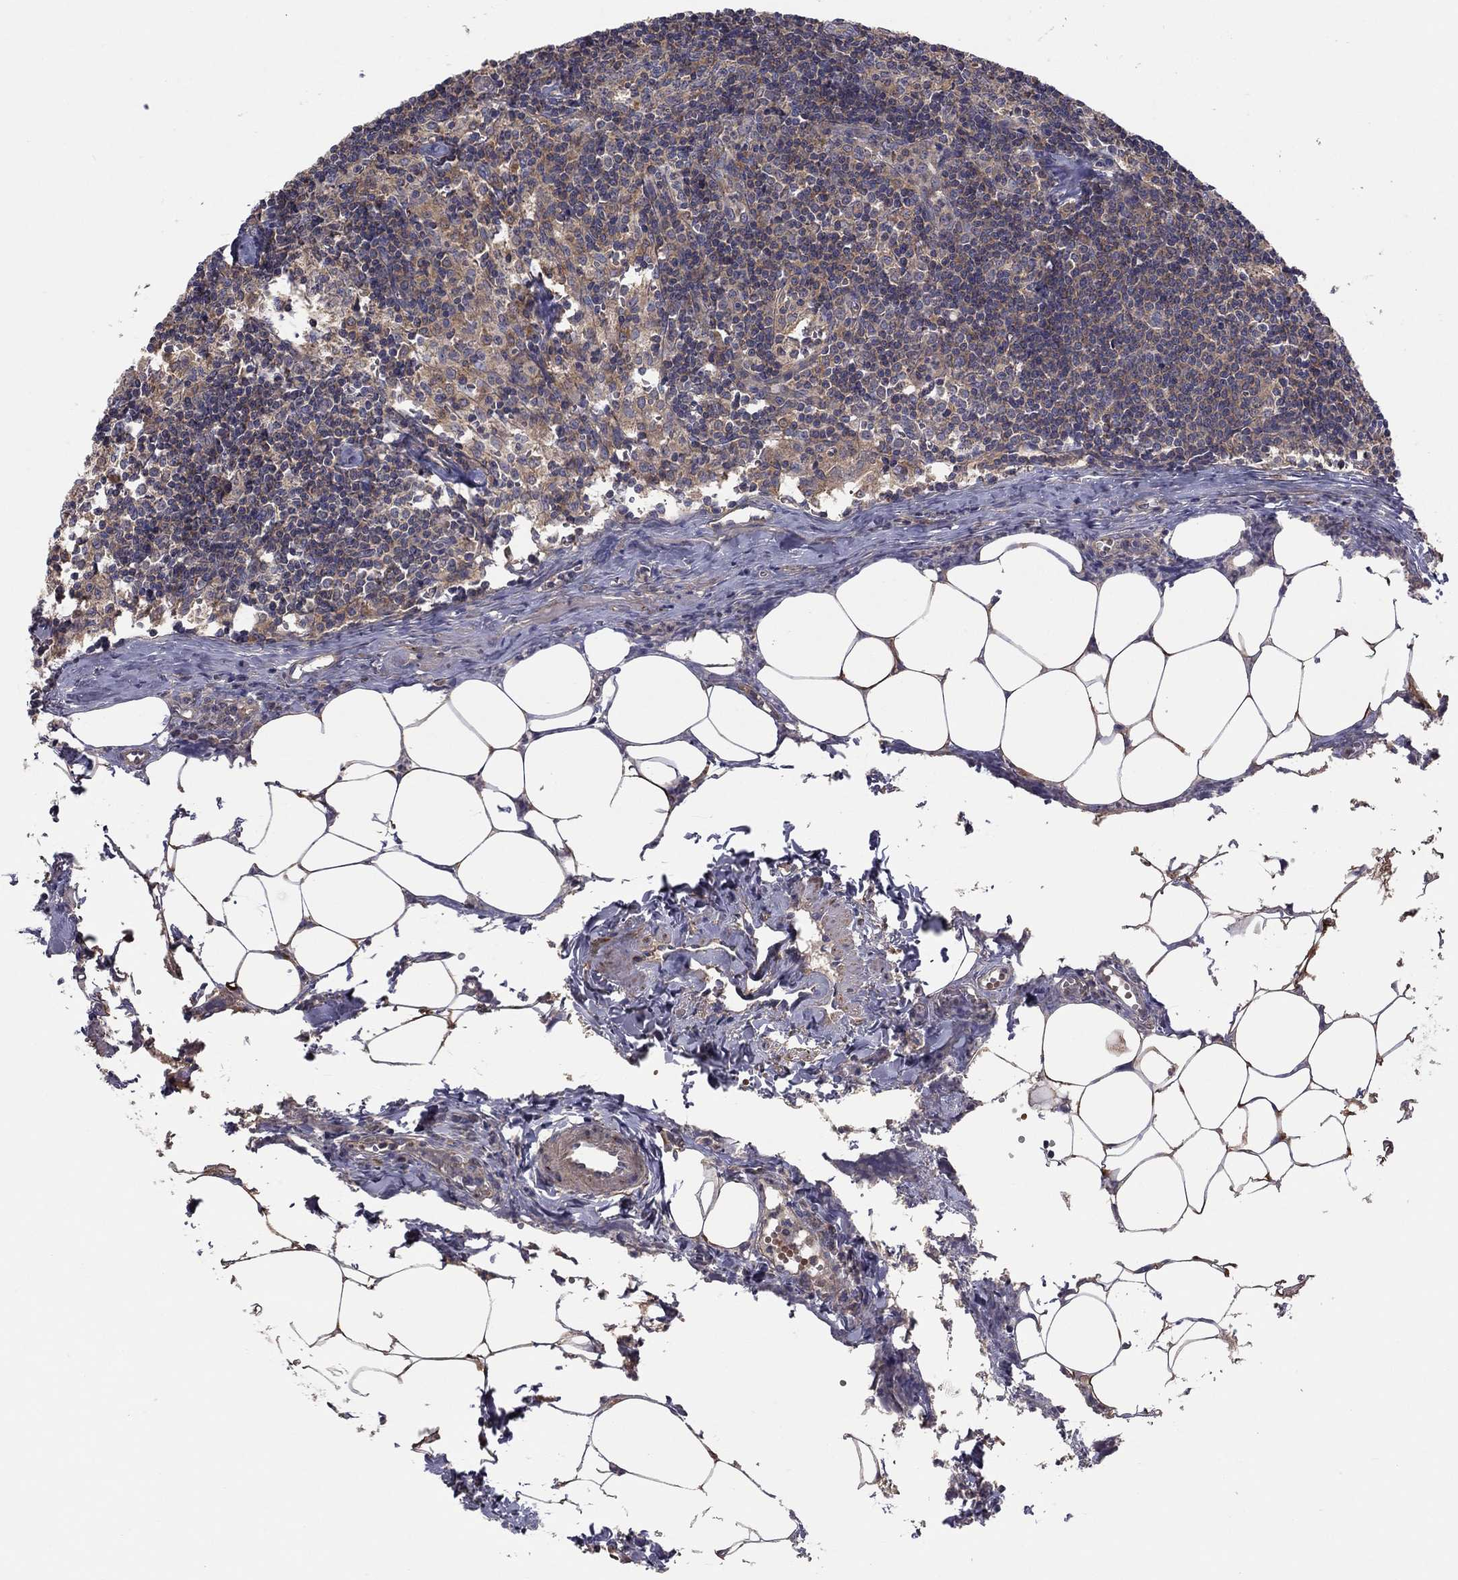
{"staining": {"intensity": "weak", "quantity": "<25%", "location": "cytoplasmic/membranous"}, "tissue": "lymph node", "cell_type": "Non-germinal center cells", "image_type": "normal", "snomed": [{"axis": "morphology", "description": "Normal tissue, NOS"}, {"axis": "topography", "description": "Lymph node"}], "caption": "Immunohistochemistry (IHC) image of normal lymph node stained for a protein (brown), which reveals no positivity in non-germinal center cells. The staining is performed using DAB brown chromogen with nuclei counter-stained in using hematoxylin.", "gene": "RNF123", "patient": {"sex": "female", "age": 51}}